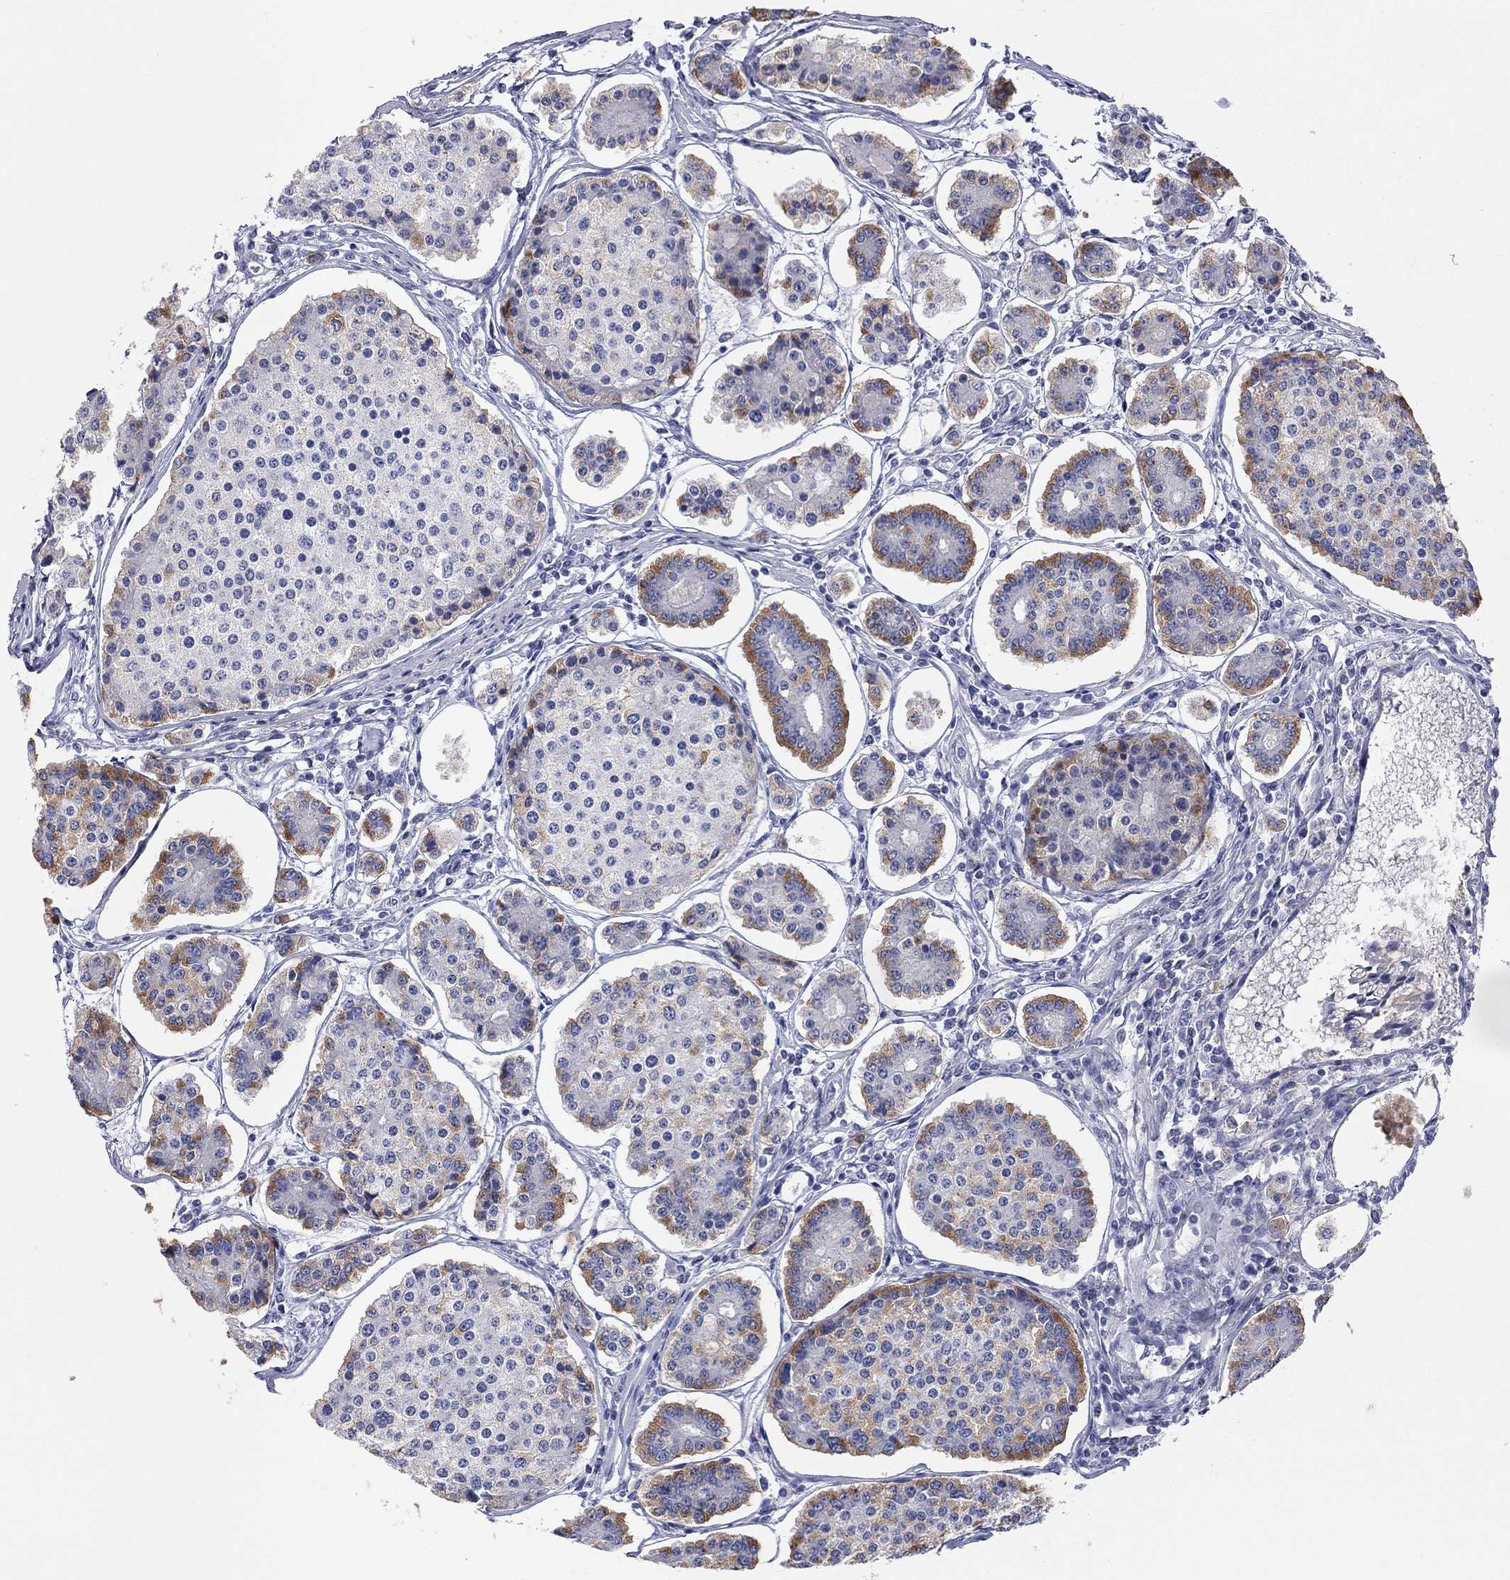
{"staining": {"intensity": "weak", "quantity": "<25%", "location": "cytoplasmic/membranous"}, "tissue": "carcinoid", "cell_type": "Tumor cells", "image_type": "cancer", "snomed": [{"axis": "morphology", "description": "Carcinoid, malignant, NOS"}, {"axis": "topography", "description": "Small intestine"}], "caption": "This is a micrograph of immunohistochemistry (IHC) staining of carcinoid, which shows no staining in tumor cells. (Stains: DAB (3,3'-diaminobenzidine) immunohistochemistry (IHC) with hematoxylin counter stain, Microscopy: brightfield microscopy at high magnification).", "gene": "ST7L", "patient": {"sex": "female", "age": 65}}